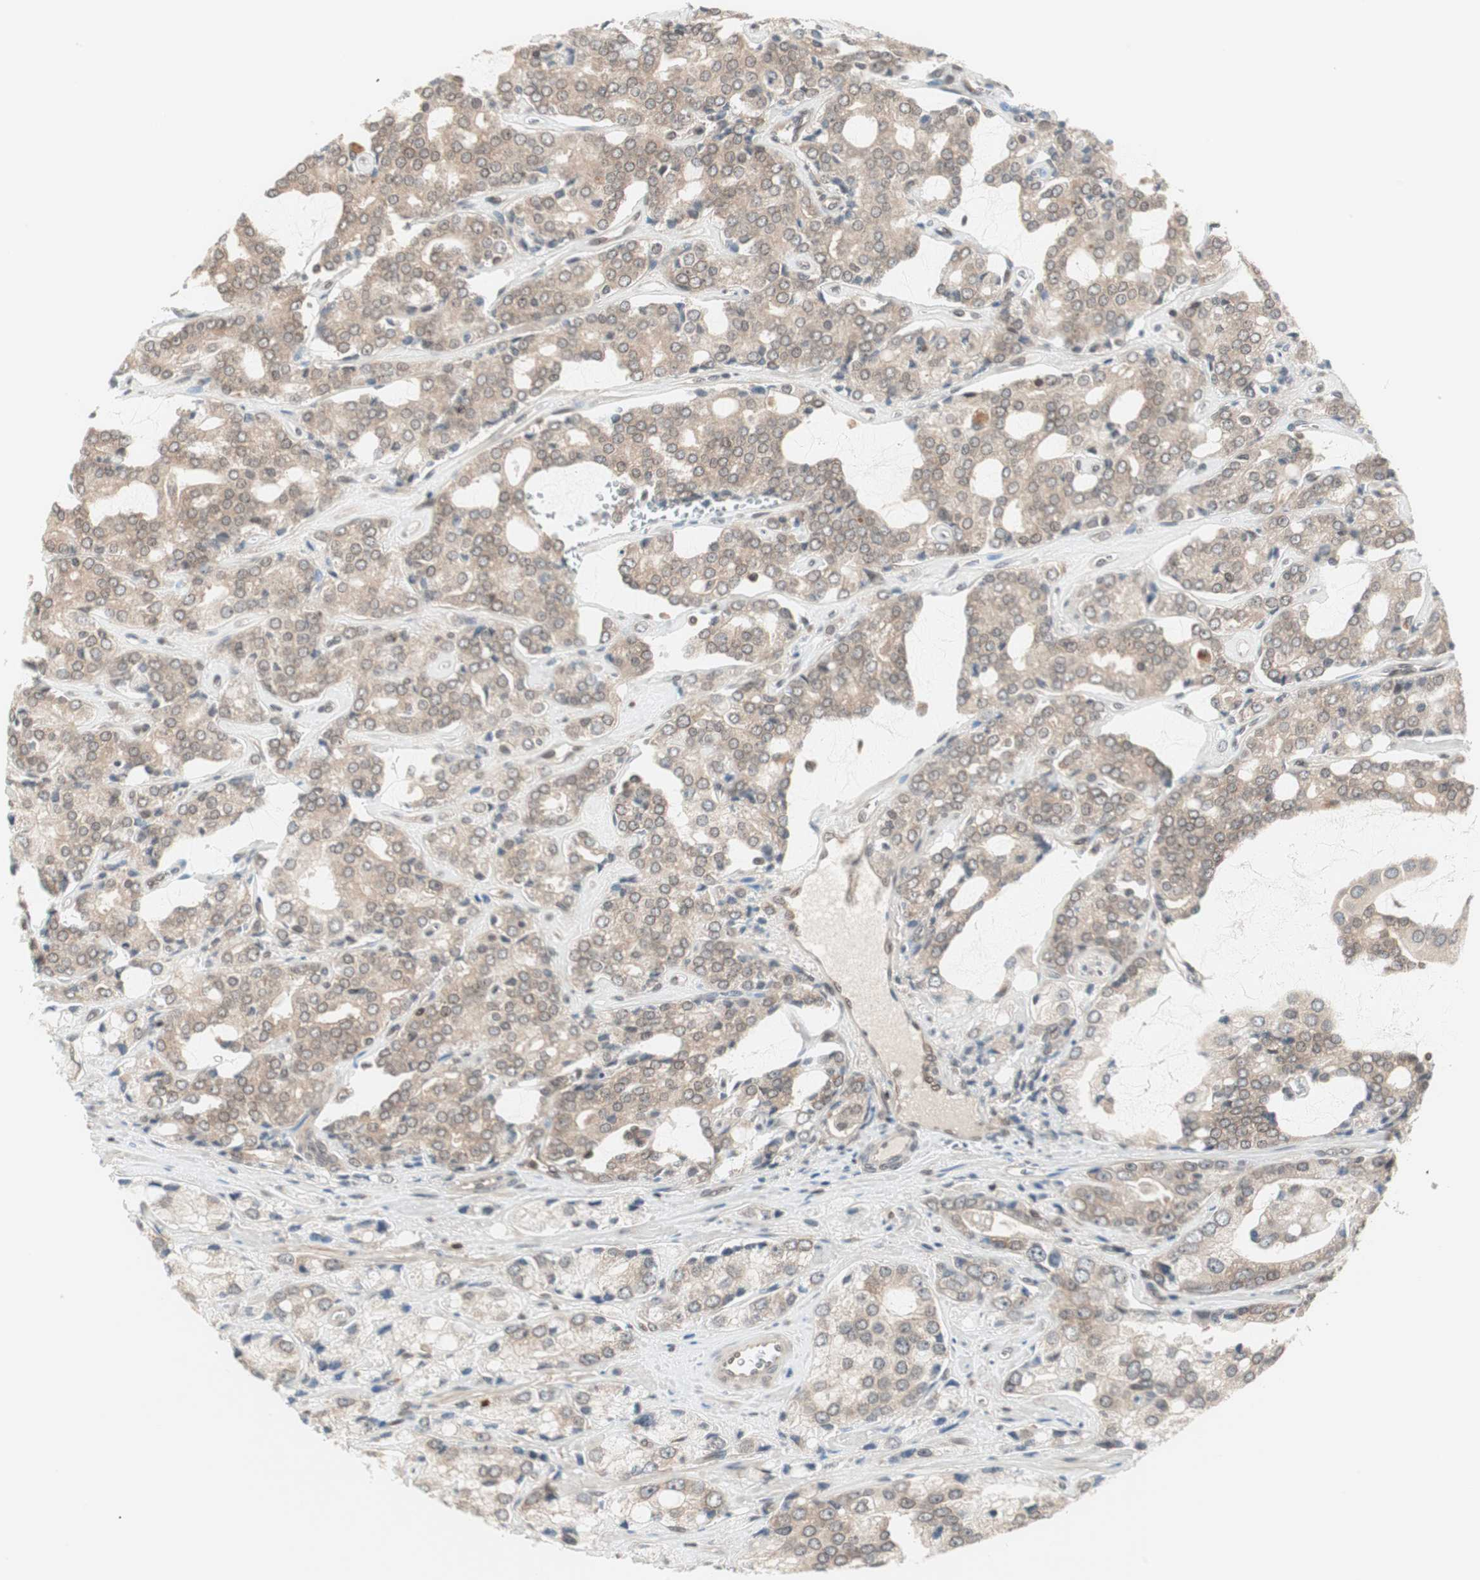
{"staining": {"intensity": "weak", "quantity": "25%-75%", "location": "cytoplasmic/membranous"}, "tissue": "prostate cancer", "cell_type": "Tumor cells", "image_type": "cancer", "snomed": [{"axis": "morphology", "description": "Adenocarcinoma, High grade"}, {"axis": "topography", "description": "Prostate"}], "caption": "Immunohistochemical staining of human prostate cancer exhibits weak cytoplasmic/membranous protein positivity in about 25%-75% of tumor cells.", "gene": "UBE2I", "patient": {"sex": "male", "age": 67}}